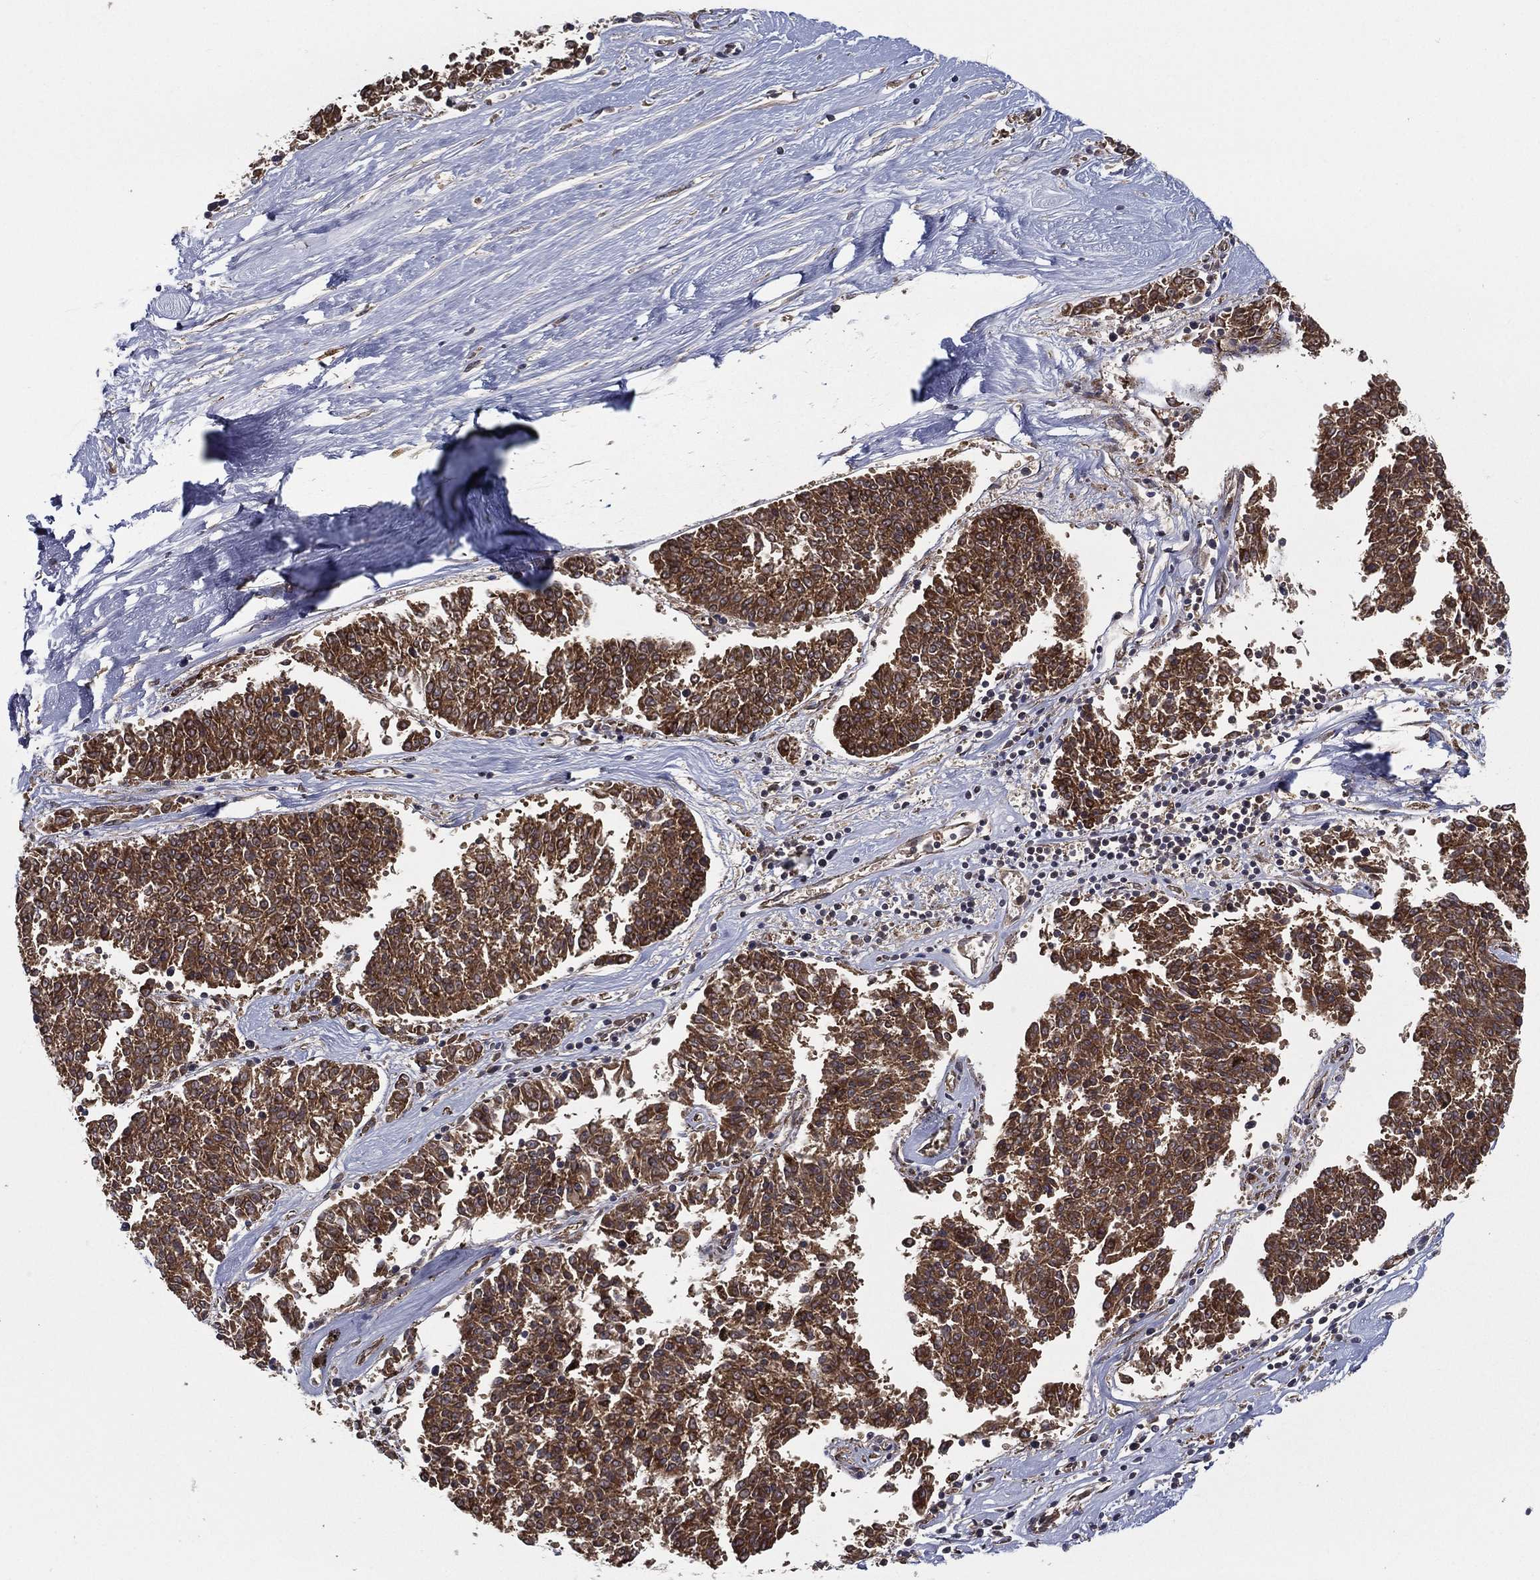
{"staining": {"intensity": "moderate", "quantity": ">75%", "location": "cytoplasmic/membranous"}, "tissue": "melanoma", "cell_type": "Tumor cells", "image_type": "cancer", "snomed": [{"axis": "morphology", "description": "Malignant melanoma, NOS"}, {"axis": "topography", "description": "Skin"}], "caption": "Malignant melanoma stained with DAB immunohistochemistry displays medium levels of moderate cytoplasmic/membranous staining in approximately >75% of tumor cells. Using DAB (brown) and hematoxylin (blue) stains, captured at high magnification using brightfield microscopy.", "gene": "UACA", "patient": {"sex": "female", "age": 72}}